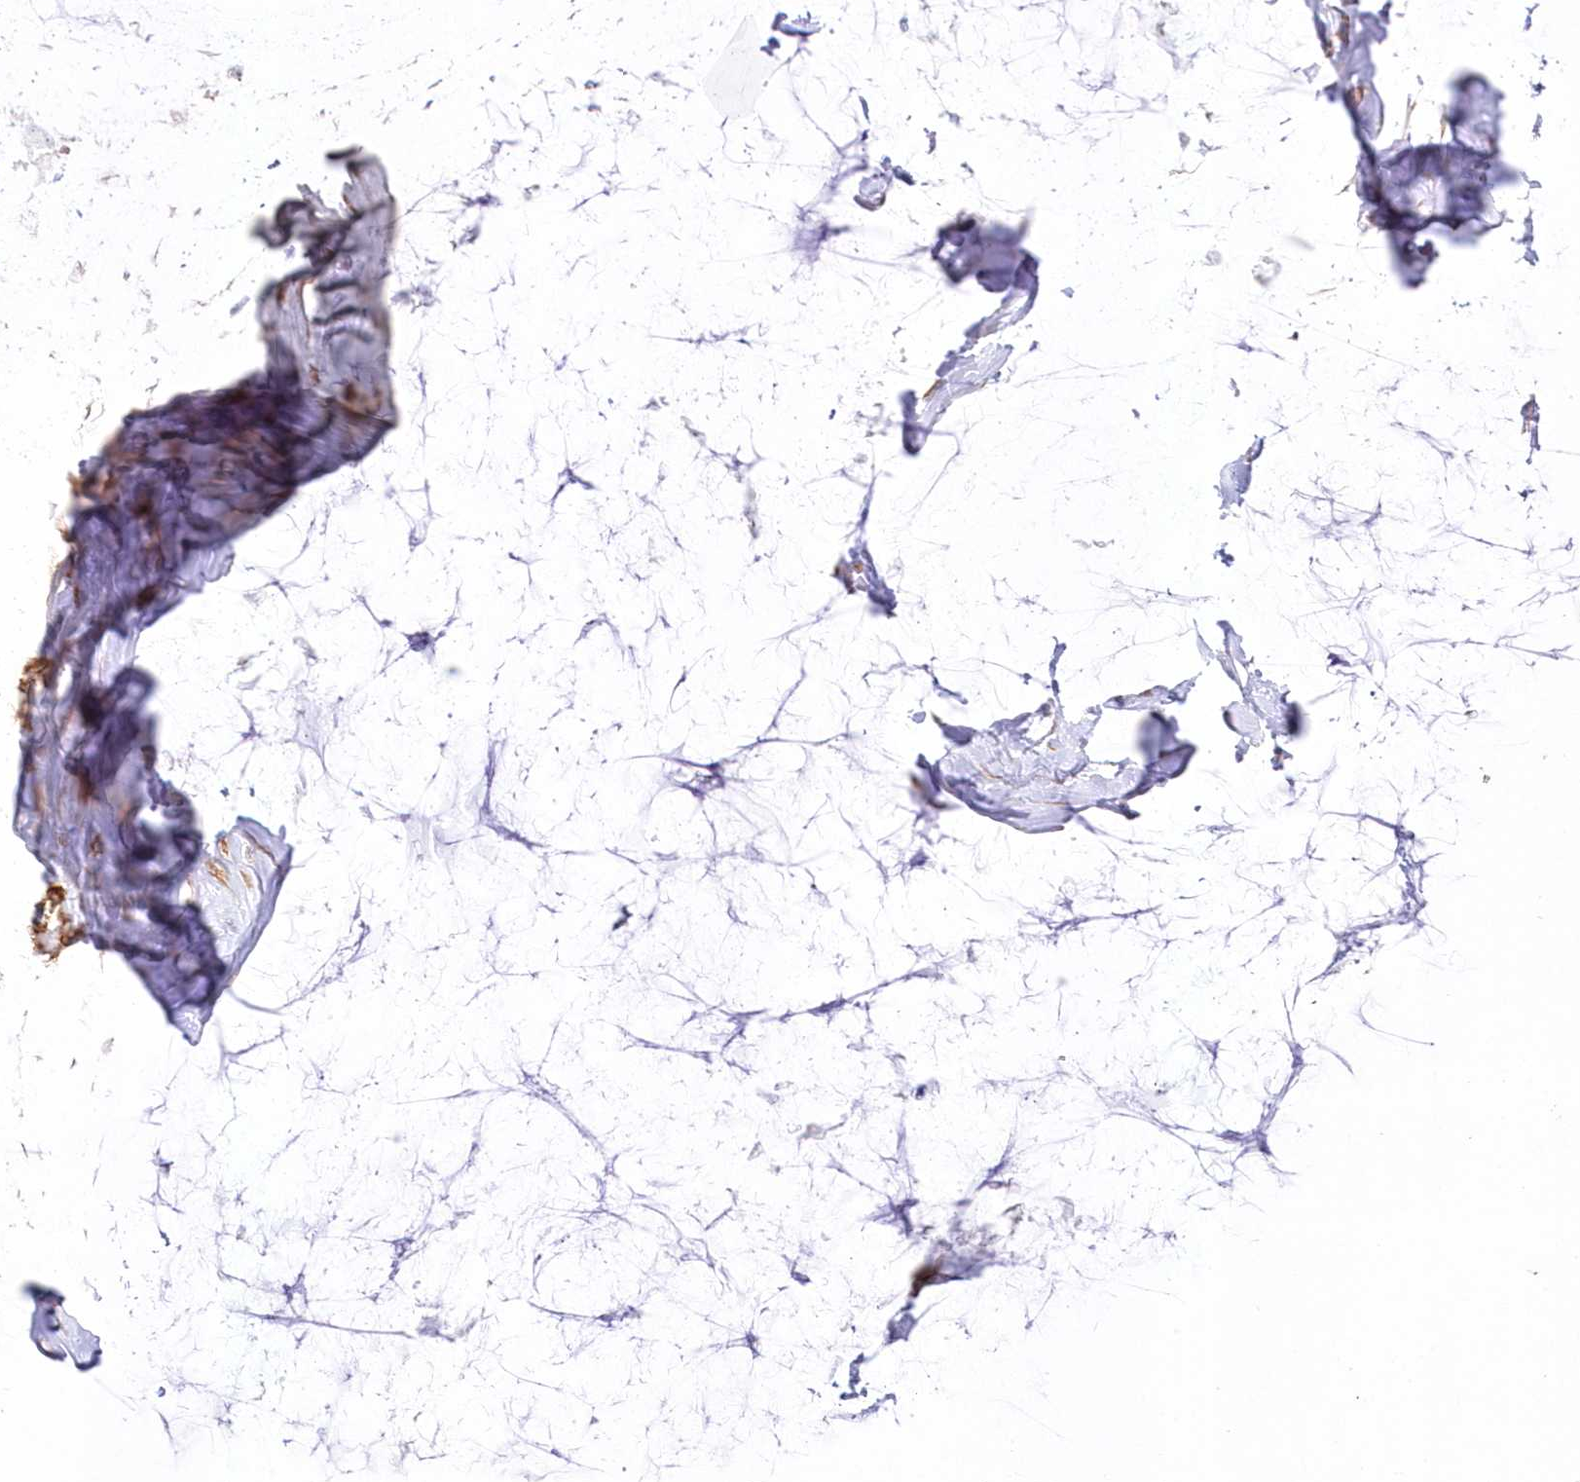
{"staining": {"intensity": "moderate", "quantity": ">75%", "location": "cytoplasmic/membranous"}, "tissue": "ovarian cancer", "cell_type": "Tumor cells", "image_type": "cancer", "snomed": [{"axis": "morphology", "description": "Cystadenocarcinoma, mucinous, NOS"}, {"axis": "topography", "description": "Ovary"}], "caption": "A photomicrograph of ovarian cancer stained for a protein displays moderate cytoplasmic/membranous brown staining in tumor cells. (Stains: DAB (3,3'-diaminobenzidine) in brown, nuclei in blue, Microscopy: brightfield microscopy at high magnification).", "gene": "SH3PXD2B", "patient": {"sex": "female", "age": 39}}